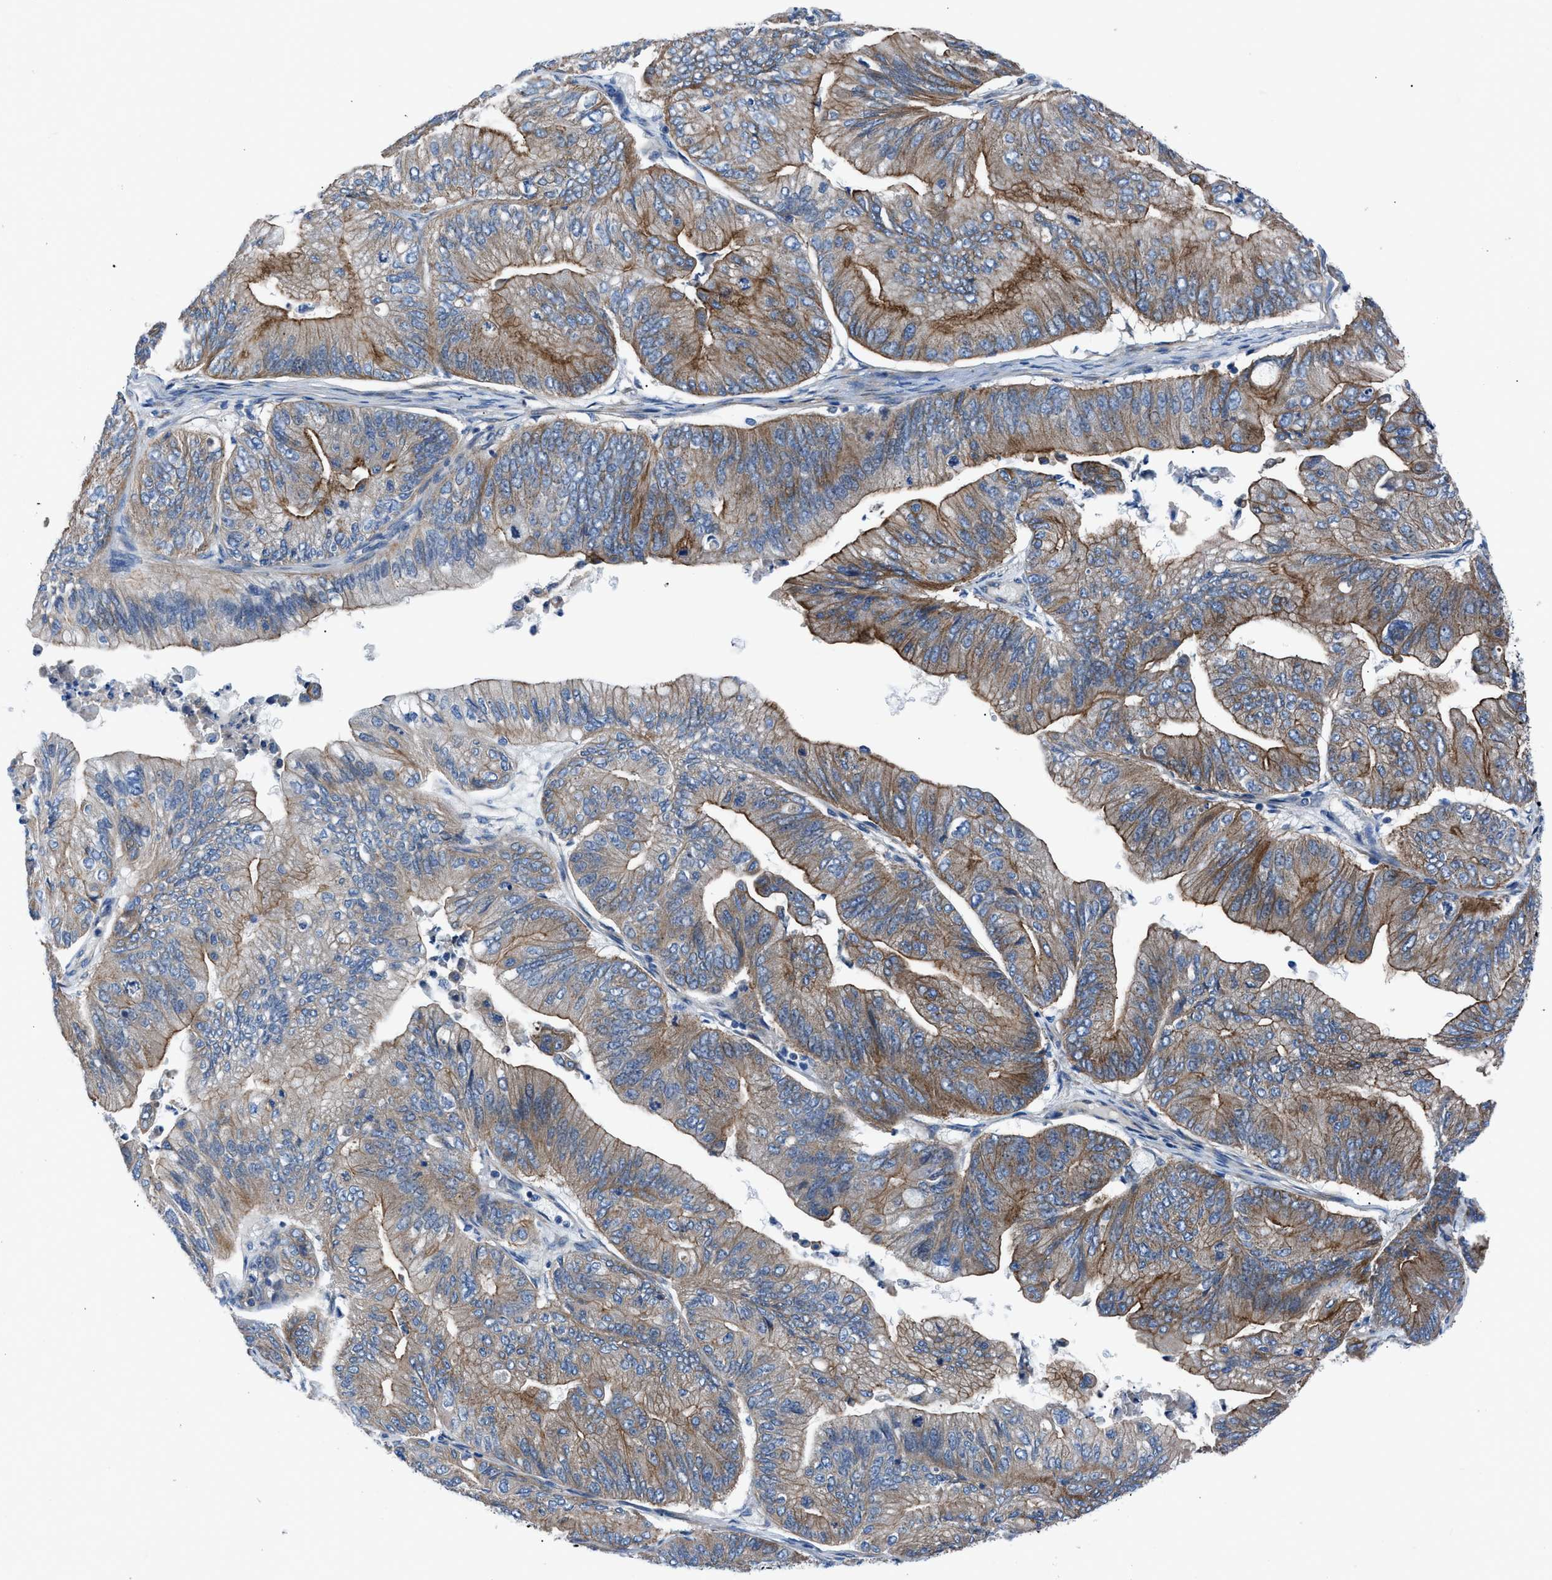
{"staining": {"intensity": "moderate", "quantity": ">75%", "location": "cytoplasmic/membranous"}, "tissue": "ovarian cancer", "cell_type": "Tumor cells", "image_type": "cancer", "snomed": [{"axis": "morphology", "description": "Cystadenocarcinoma, mucinous, NOS"}, {"axis": "topography", "description": "Ovary"}], "caption": "IHC staining of mucinous cystadenocarcinoma (ovarian), which demonstrates medium levels of moderate cytoplasmic/membranous expression in approximately >75% of tumor cells indicating moderate cytoplasmic/membranous protein staining. The staining was performed using DAB (brown) for protein detection and nuclei were counterstained in hematoxylin (blue).", "gene": "TRIP4", "patient": {"sex": "female", "age": 61}}